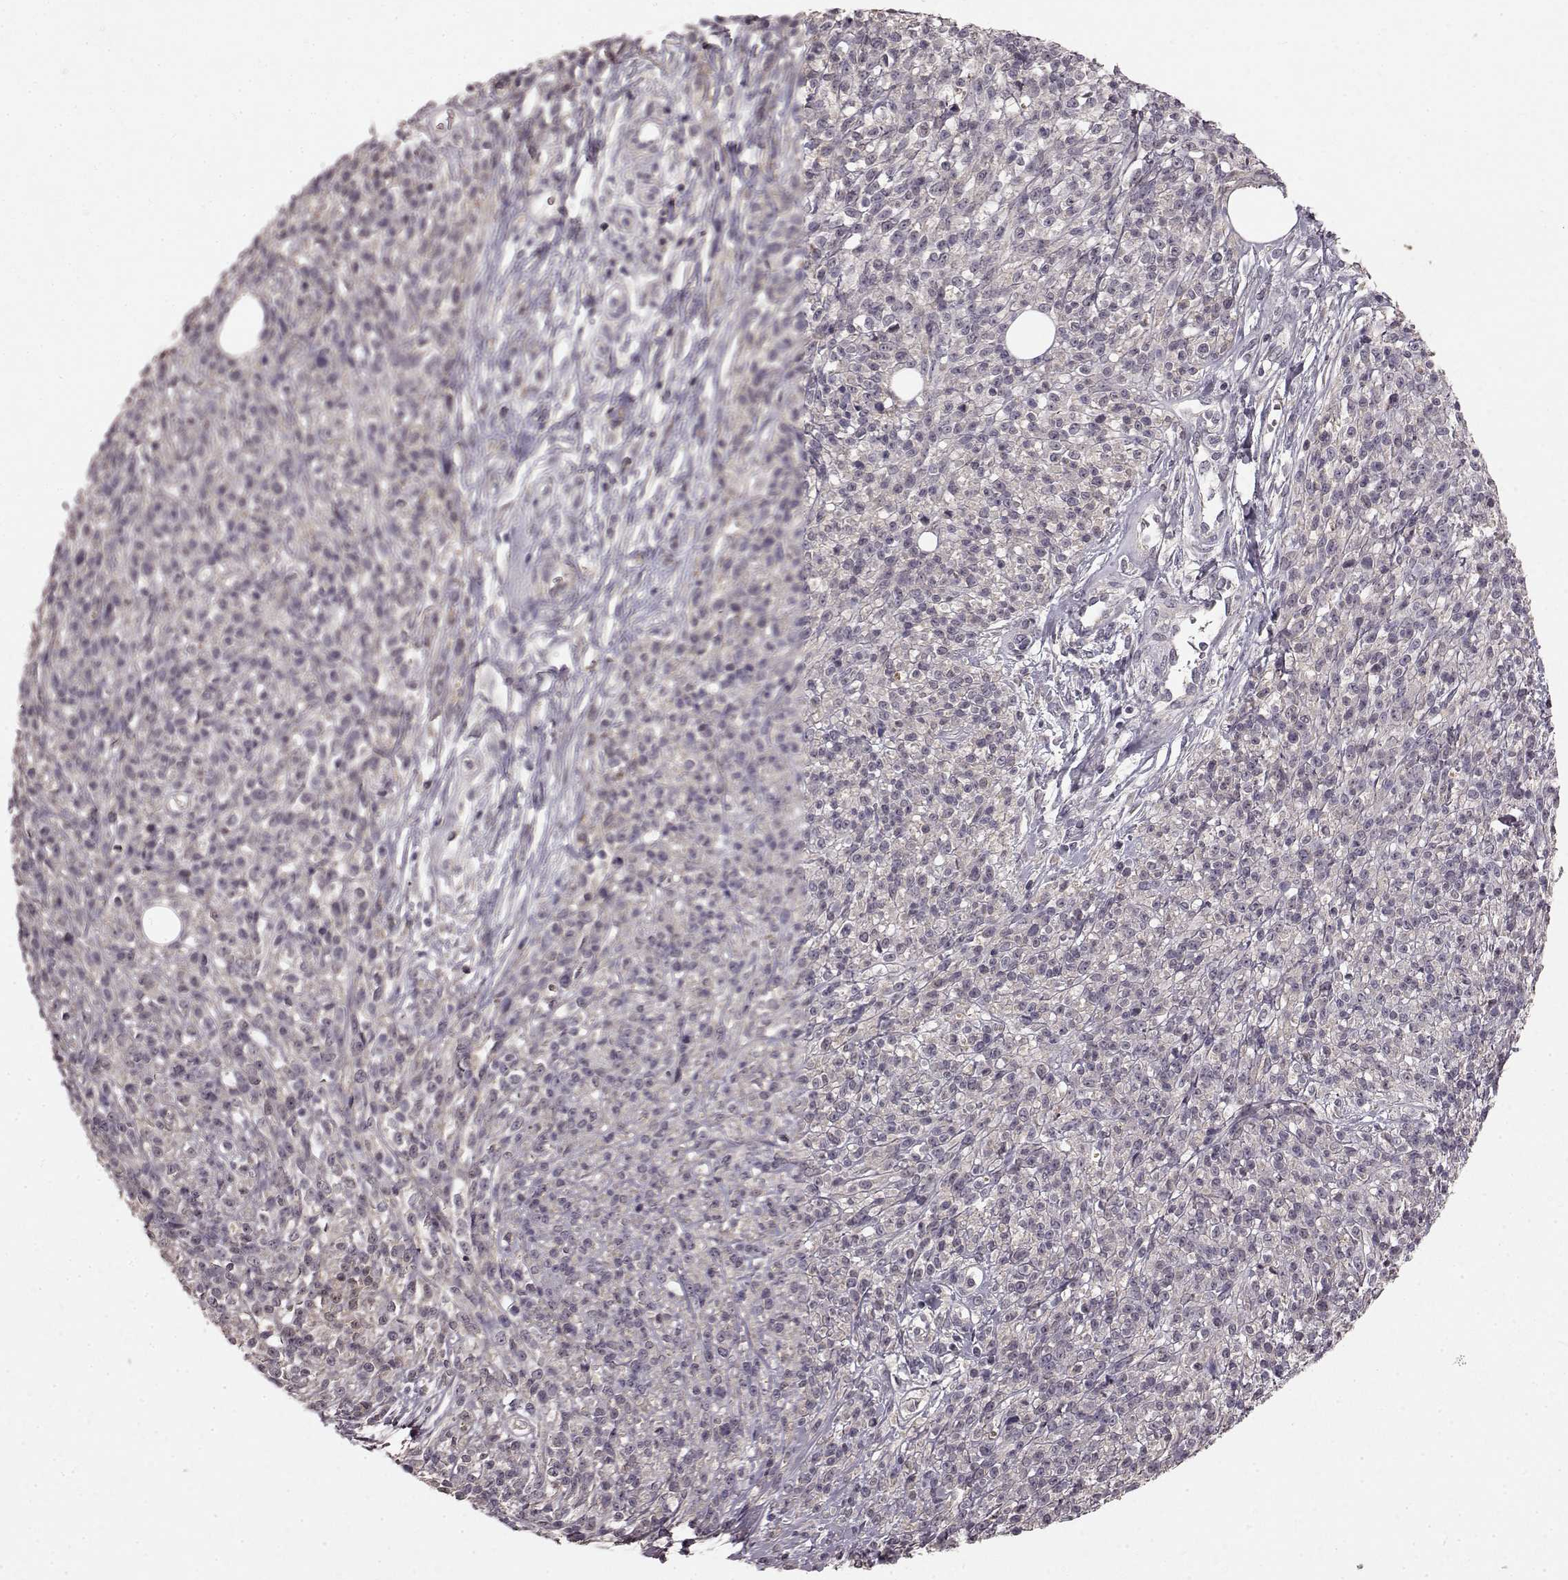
{"staining": {"intensity": "negative", "quantity": "none", "location": "none"}, "tissue": "melanoma", "cell_type": "Tumor cells", "image_type": "cancer", "snomed": [{"axis": "morphology", "description": "Malignant melanoma, NOS"}, {"axis": "topography", "description": "Skin"}, {"axis": "topography", "description": "Skin of trunk"}], "caption": "The IHC histopathology image has no significant staining in tumor cells of malignant melanoma tissue. Brightfield microscopy of IHC stained with DAB (3,3'-diaminobenzidine) (brown) and hematoxylin (blue), captured at high magnification.", "gene": "SLC22A18", "patient": {"sex": "male", "age": 74}}